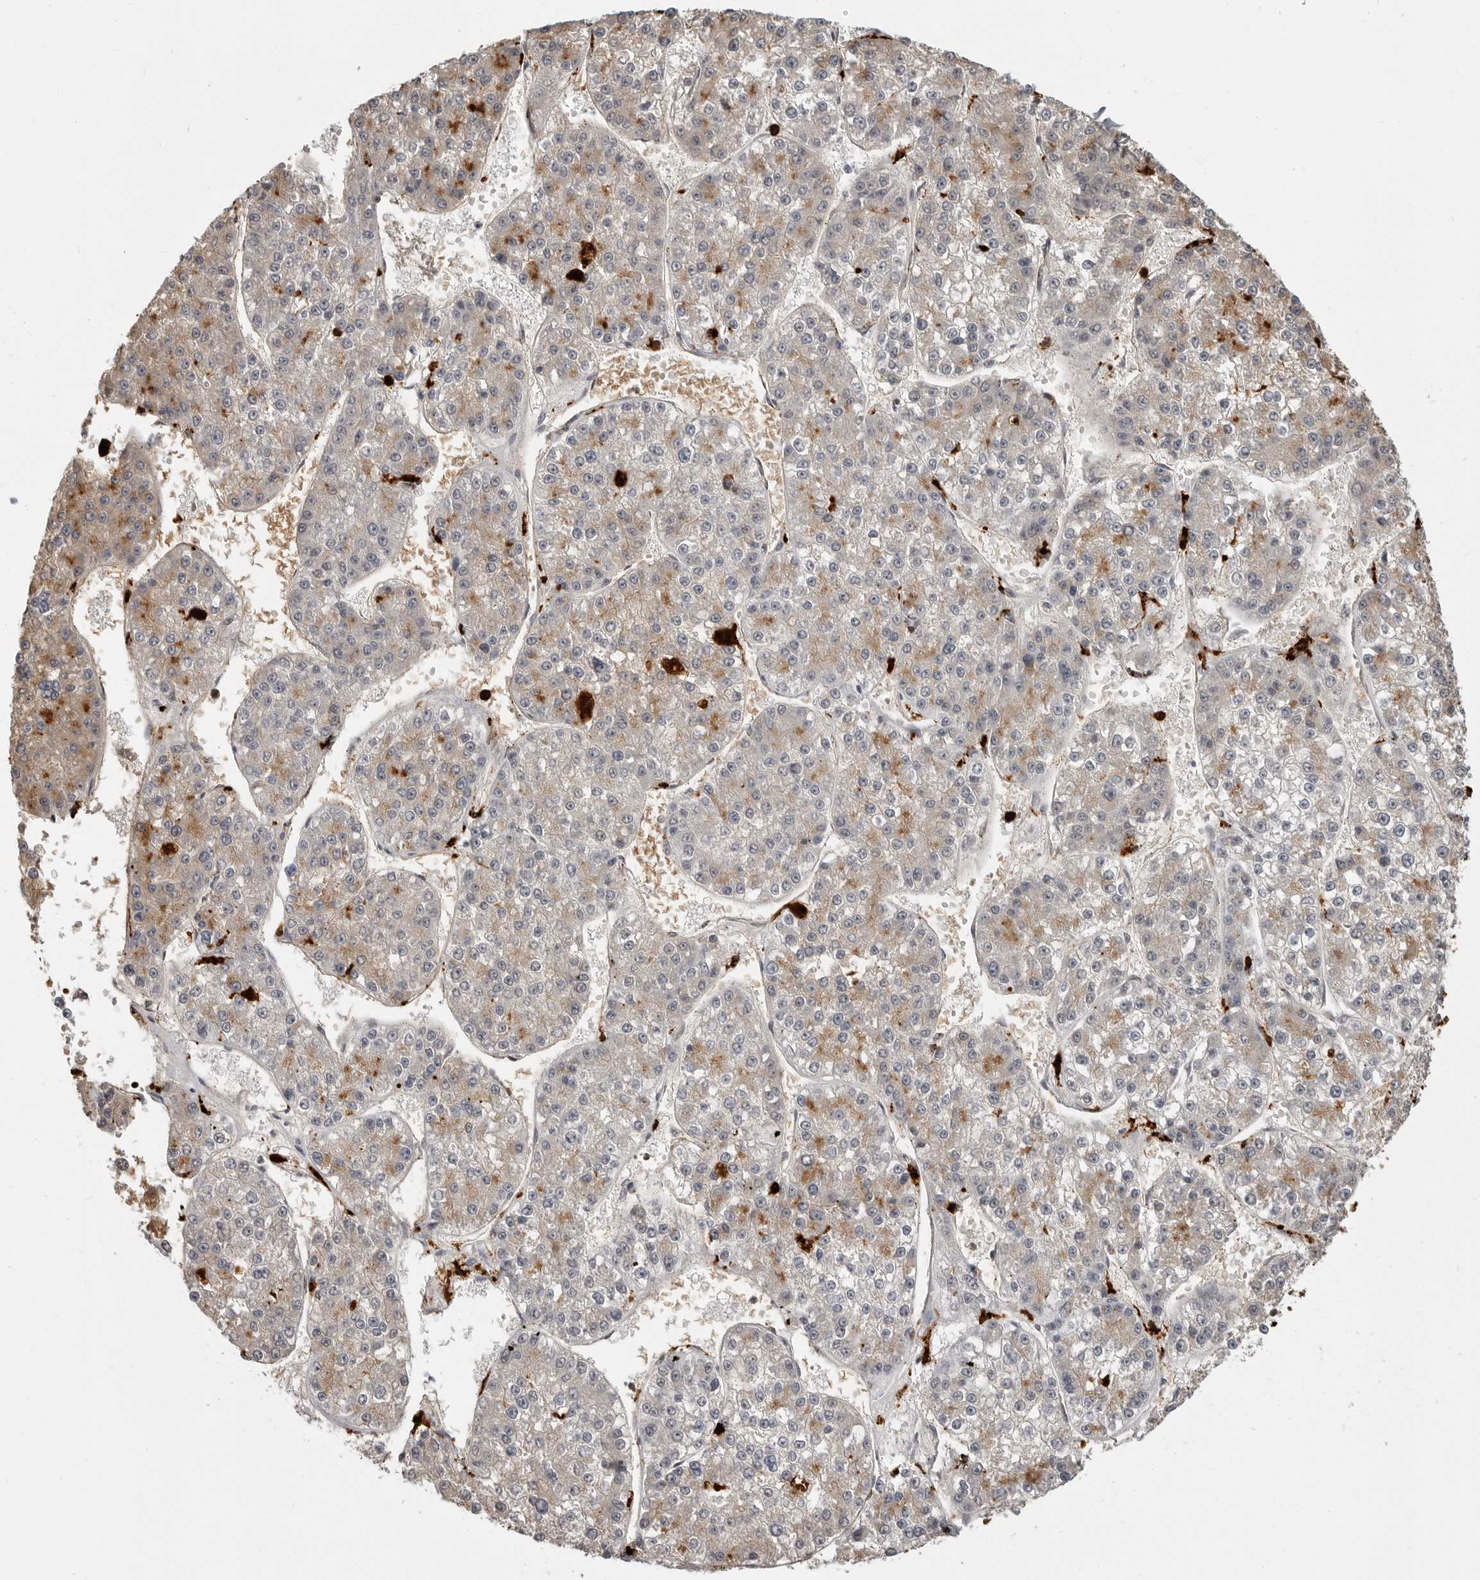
{"staining": {"intensity": "moderate", "quantity": "<25%", "location": "cytoplasmic/membranous"}, "tissue": "liver cancer", "cell_type": "Tumor cells", "image_type": "cancer", "snomed": [{"axis": "morphology", "description": "Carcinoma, Hepatocellular, NOS"}, {"axis": "topography", "description": "Liver"}], "caption": "Liver cancer tissue shows moderate cytoplasmic/membranous expression in approximately <25% of tumor cells", "gene": "IFI30", "patient": {"sex": "female", "age": 73}}